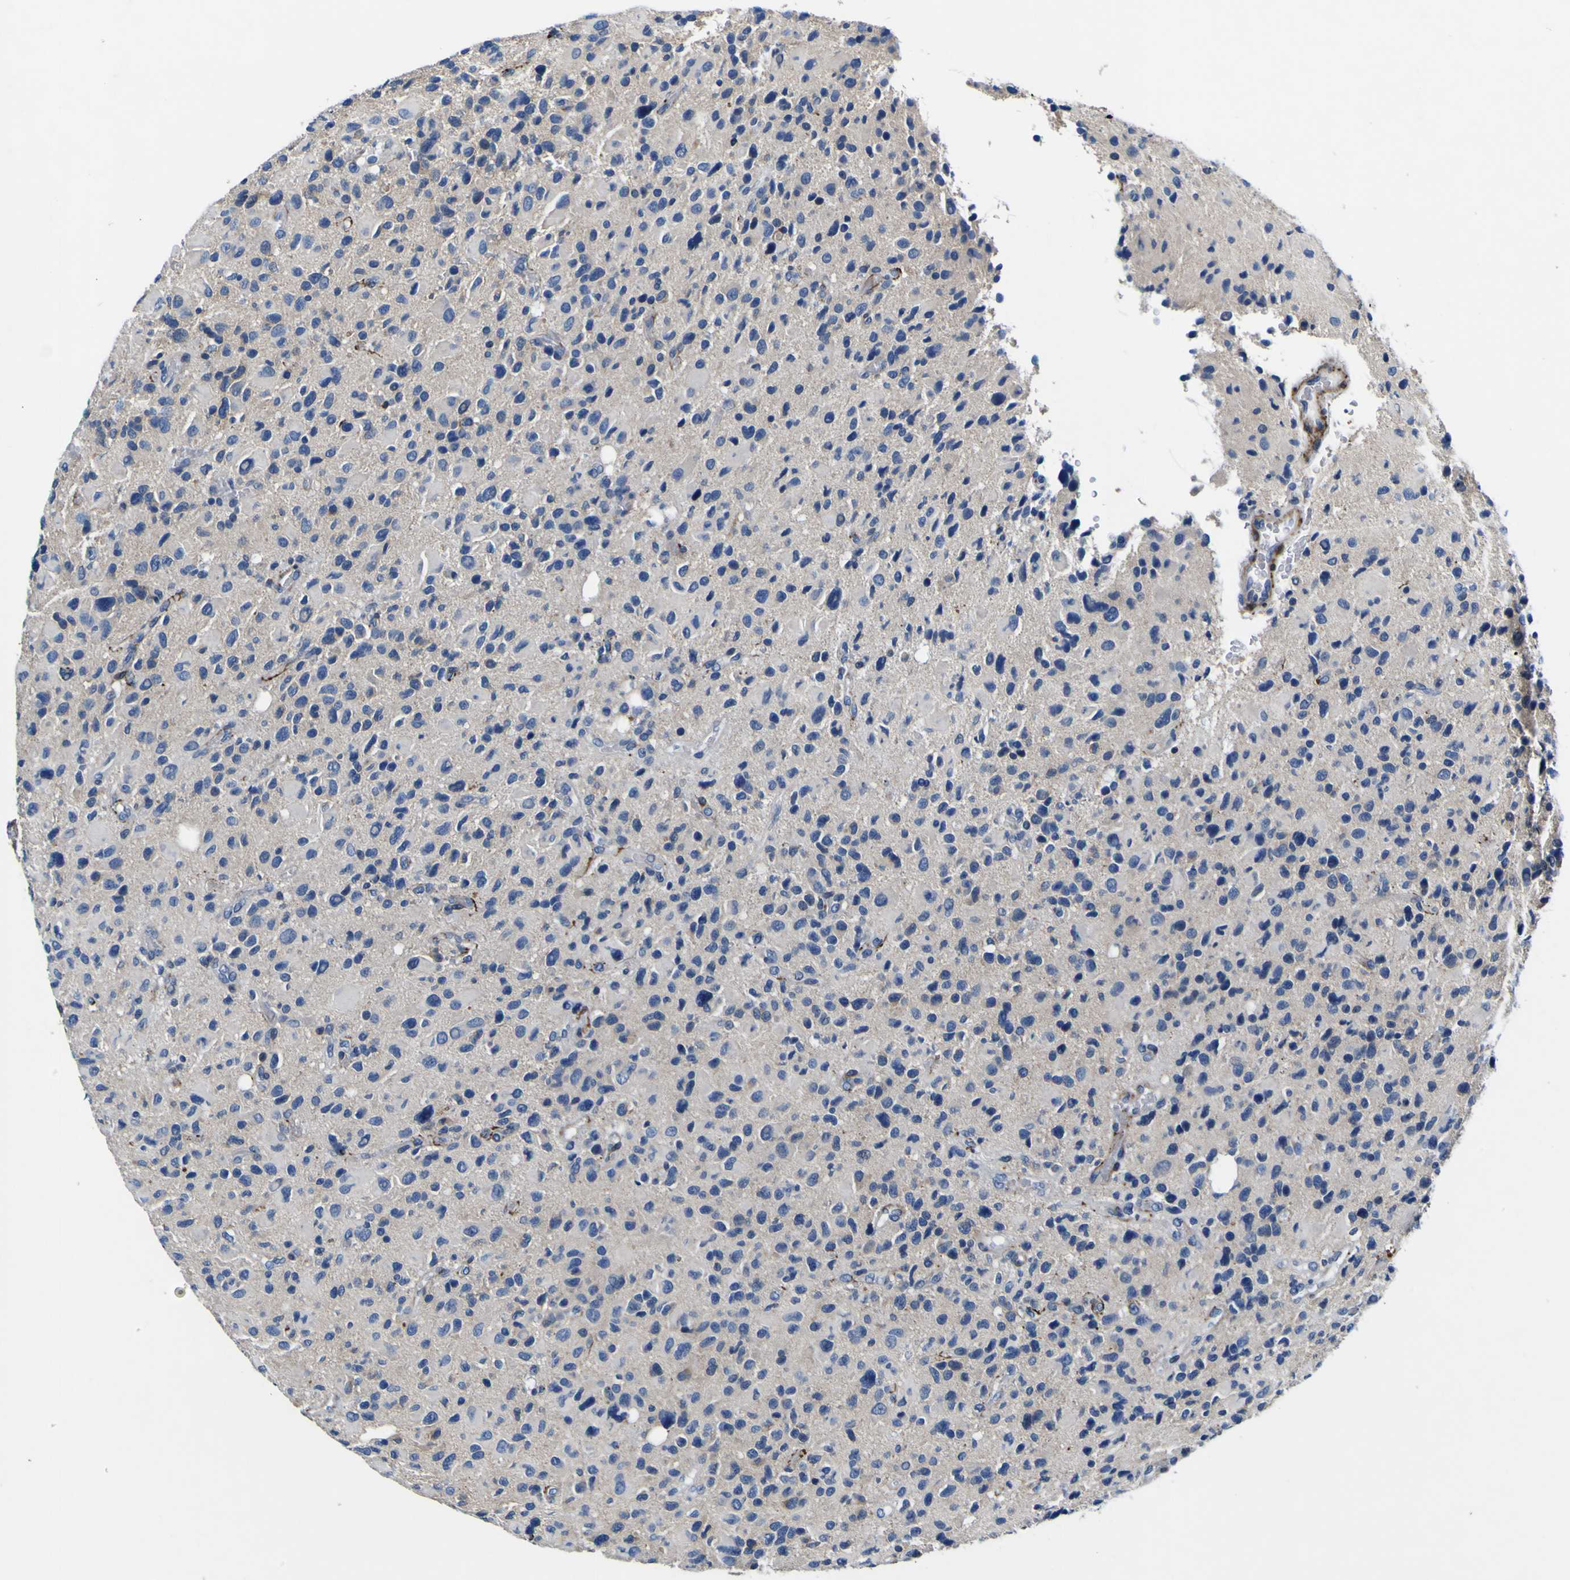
{"staining": {"intensity": "weak", "quantity": "<25%", "location": "cytoplasmic/membranous"}, "tissue": "glioma", "cell_type": "Tumor cells", "image_type": "cancer", "snomed": [{"axis": "morphology", "description": "Glioma, malignant, High grade"}, {"axis": "topography", "description": "Brain"}], "caption": "The photomicrograph reveals no staining of tumor cells in glioma. (Stains: DAB IHC with hematoxylin counter stain, Microscopy: brightfield microscopy at high magnification).", "gene": "AGAP3", "patient": {"sex": "male", "age": 48}}